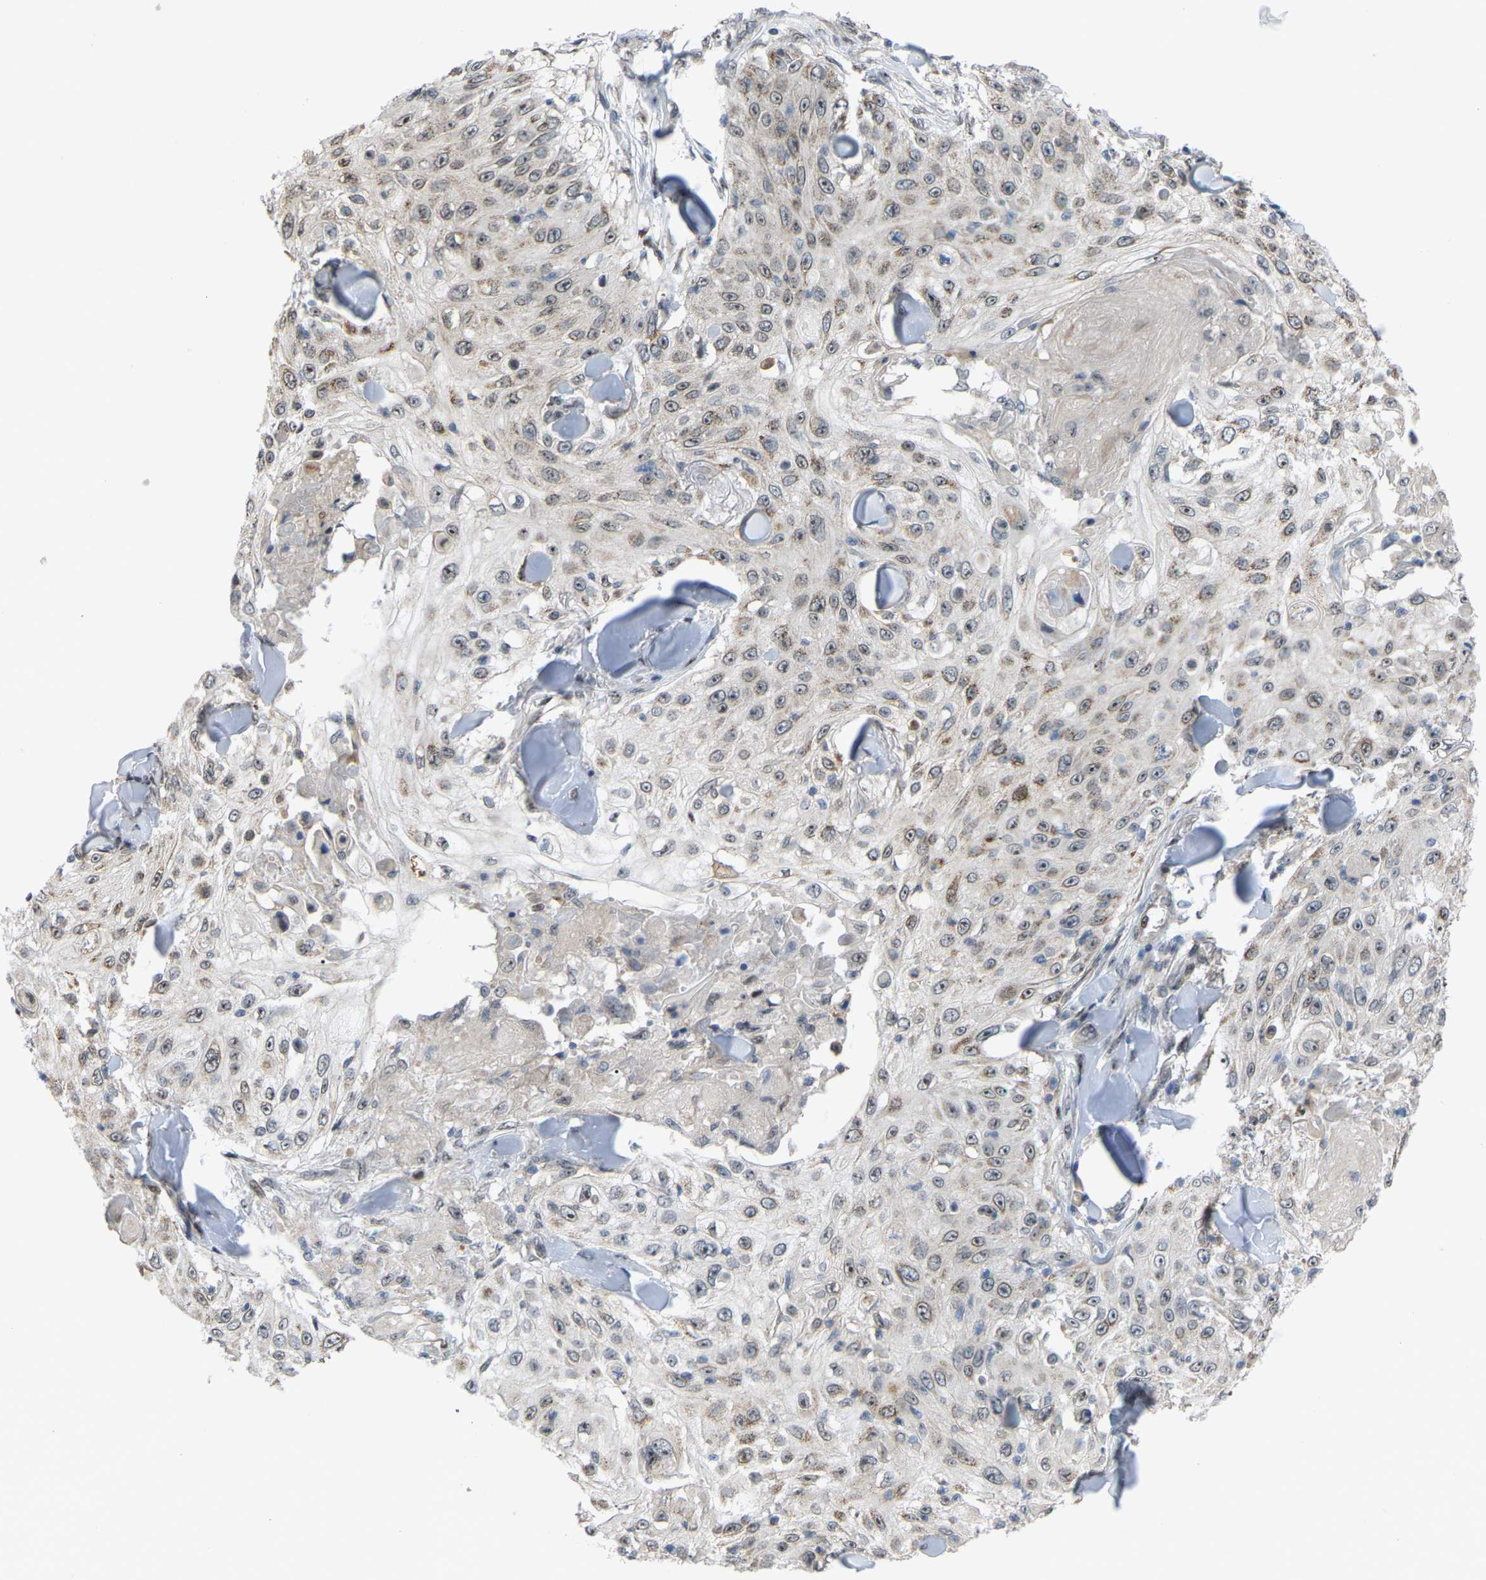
{"staining": {"intensity": "negative", "quantity": "none", "location": "none"}, "tissue": "skin cancer", "cell_type": "Tumor cells", "image_type": "cancer", "snomed": [{"axis": "morphology", "description": "Squamous cell carcinoma, NOS"}, {"axis": "topography", "description": "Skin"}], "caption": "Immunohistochemistry (IHC) micrograph of squamous cell carcinoma (skin) stained for a protein (brown), which demonstrates no staining in tumor cells.", "gene": "CROT", "patient": {"sex": "male", "age": 86}}